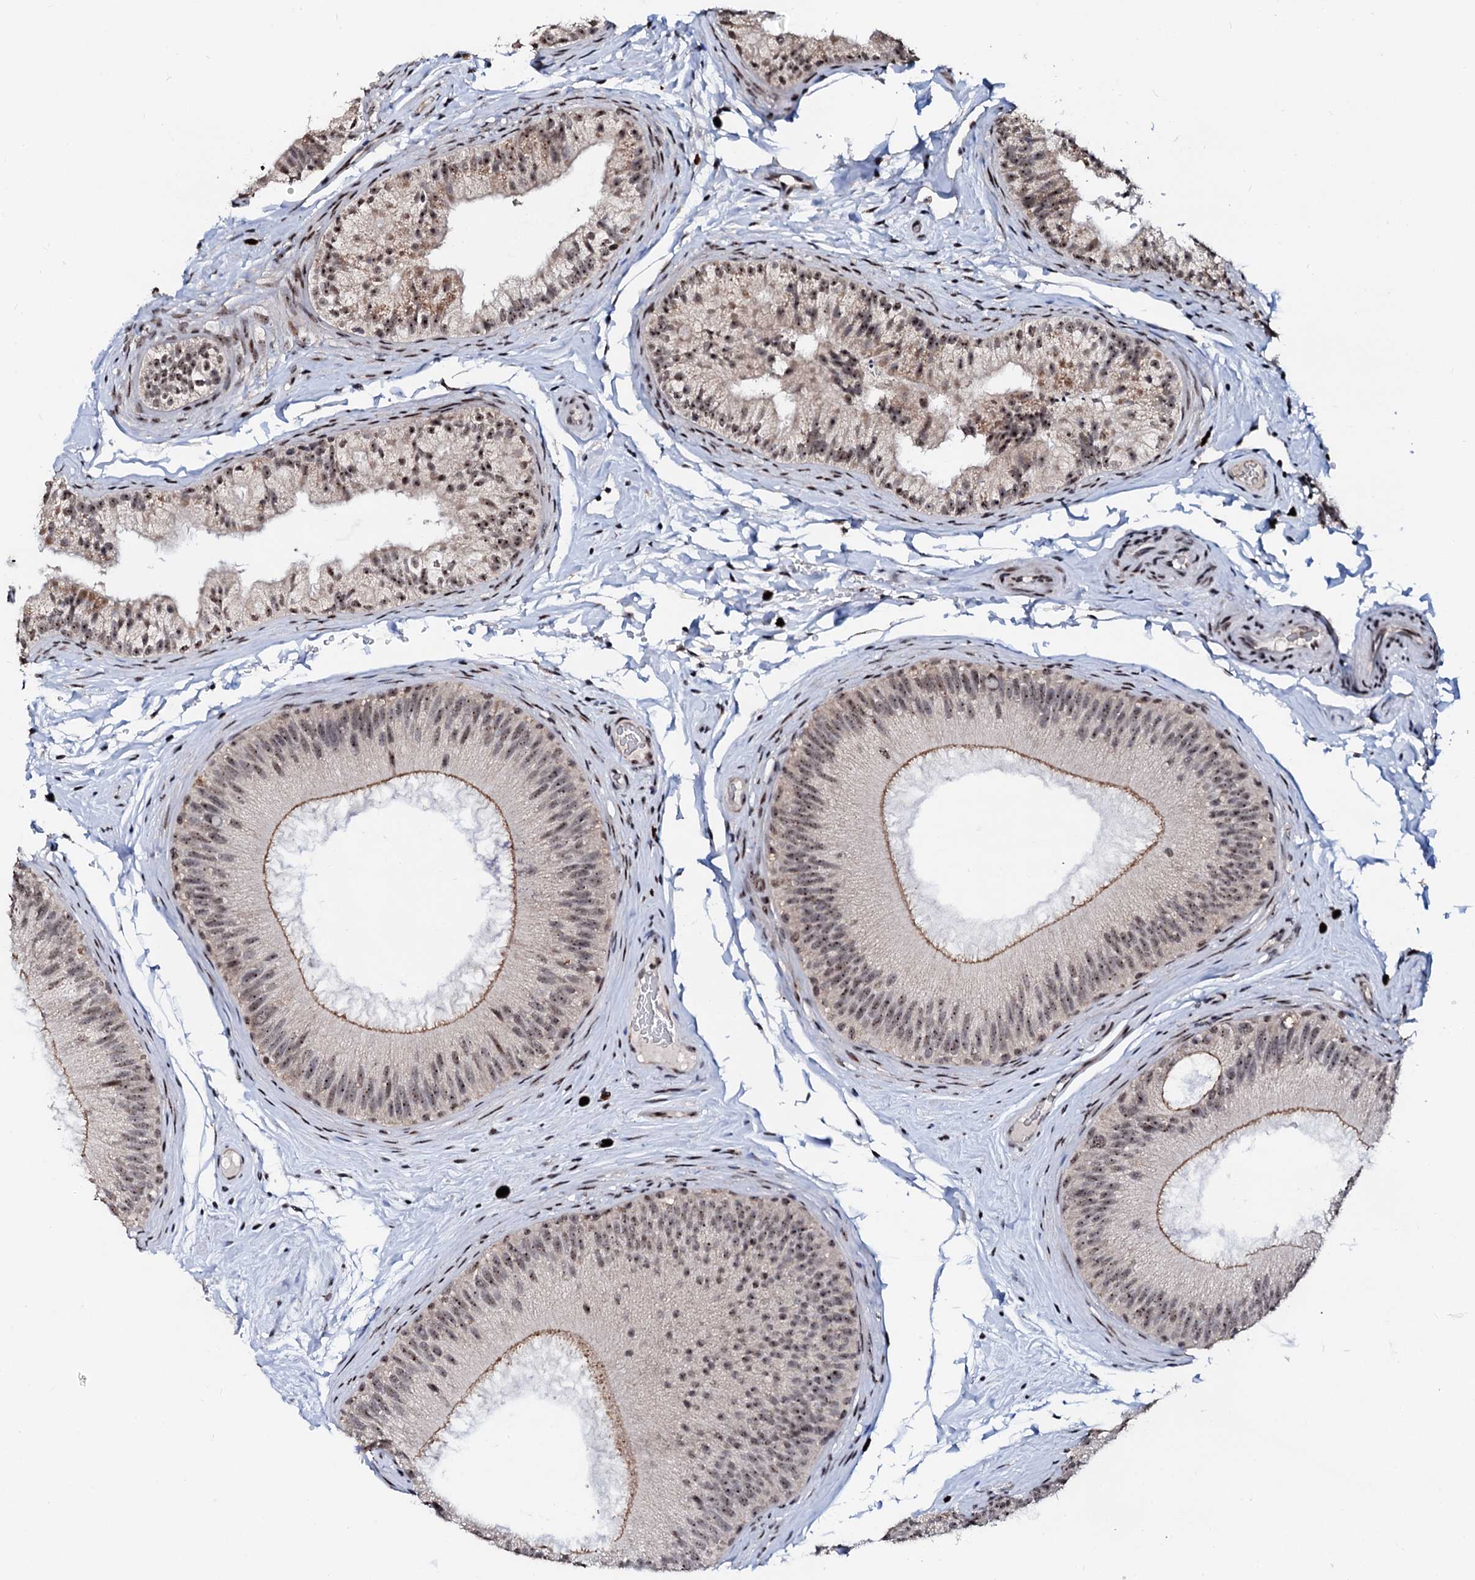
{"staining": {"intensity": "moderate", "quantity": ">75%", "location": "cytoplasmic/membranous,nuclear"}, "tissue": "epididymis", "cell_type": "Glandular cells", "image_type": "normal", "snomed": [{"axis": "morphology", "description": "Normal tissue, NOS"}, {"axis": "topography", "description": "Epididymis"}], "caption": "A high-resolution histopathology image shows IHC staining of benign epididymis, which shows moderate cytoplasmic/membranous,nuclear staining in approximately >75% of glandular cells.", "gene": "NEUROG3", "patient": {"sex": "male", "age": 45}}